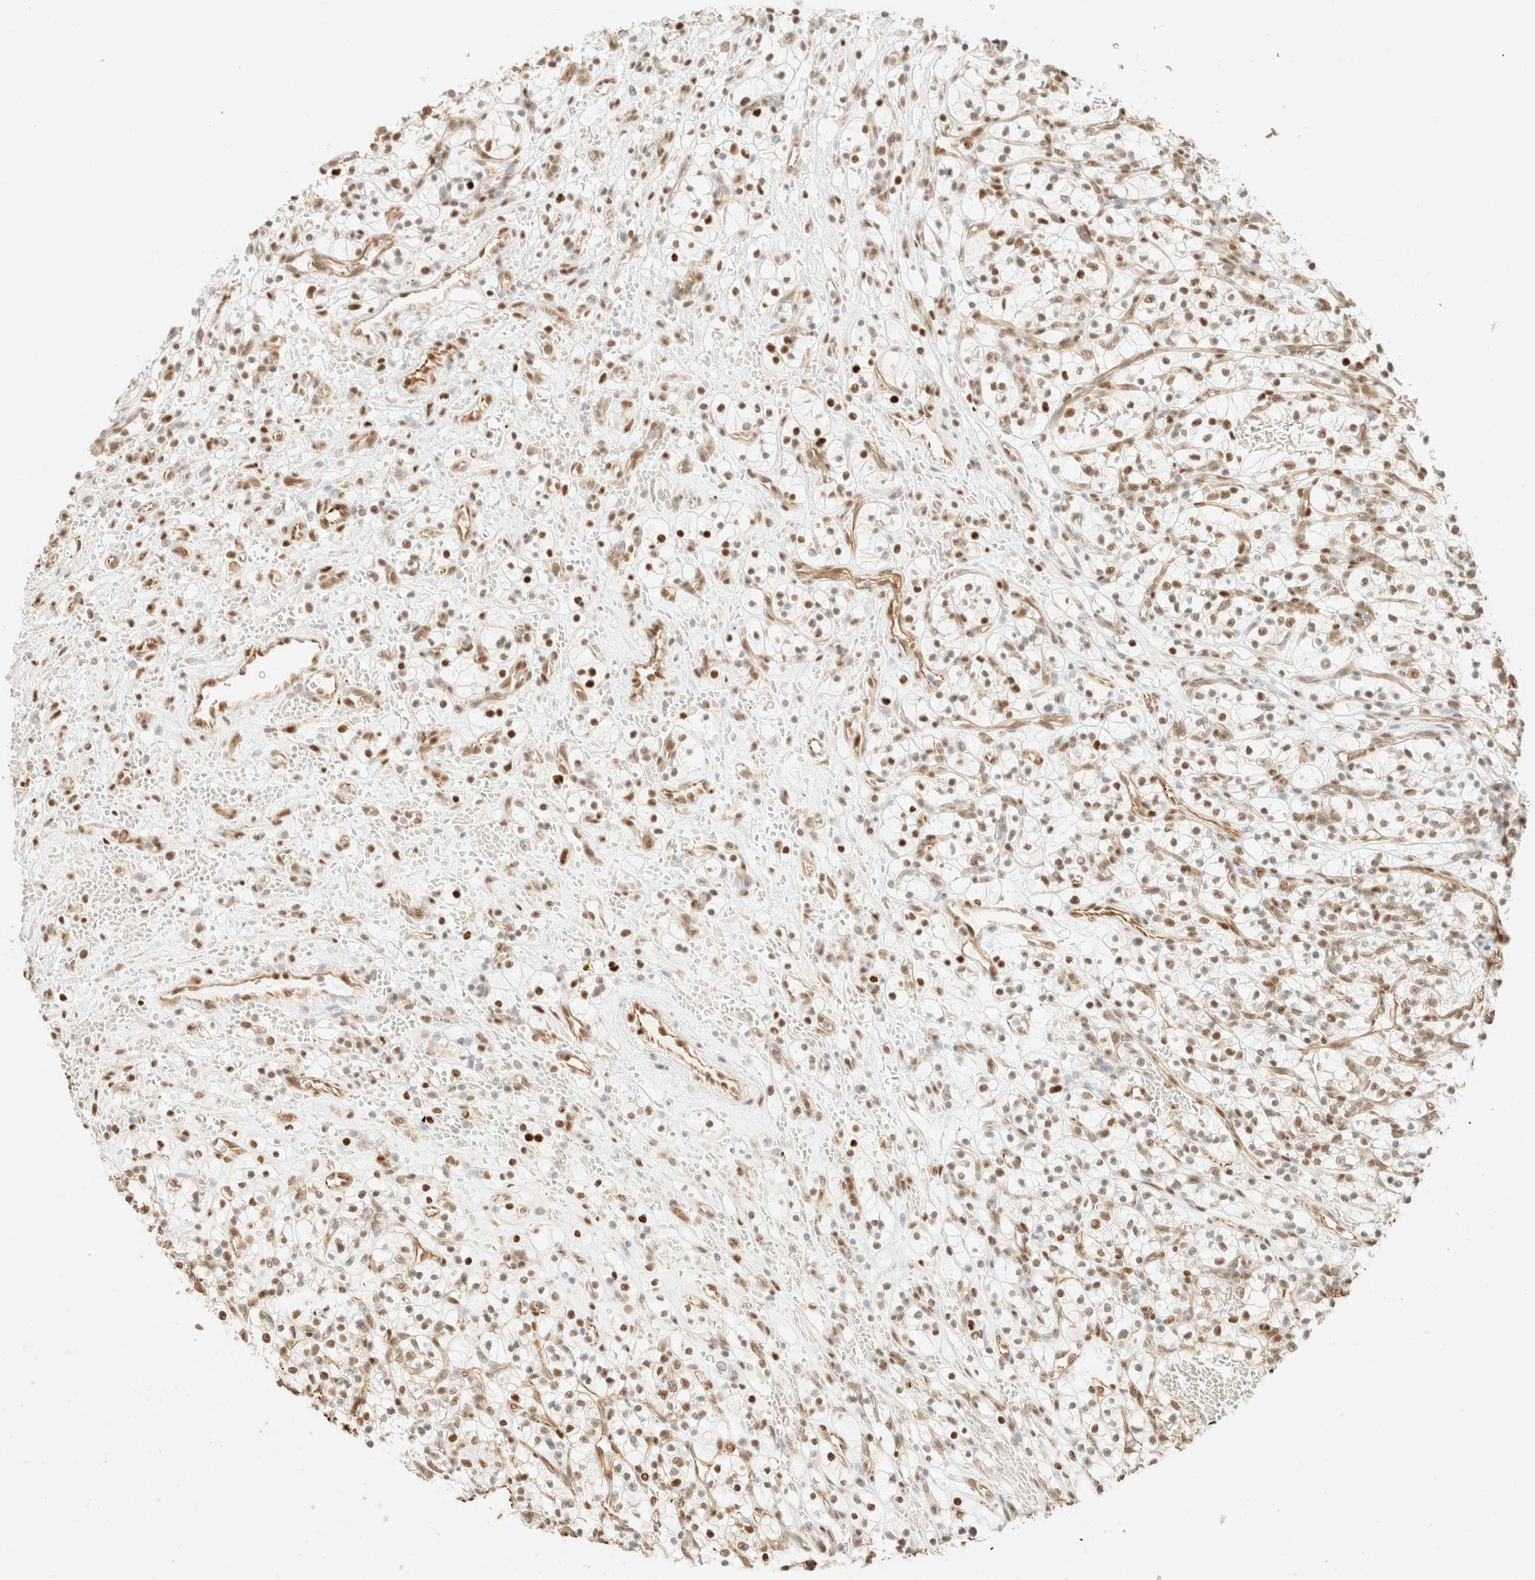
{"staining": {"intensity": "moderate", "quantity": ">75%", "location": "nuclear"}, "tissue": "renal cancer", "cell_type": "Tumor cells", "image_type": "cancer", "snomed": [{"axis": "morphology", "description": "Adenocarcinoma, NOS"}, {"axis": "topography", "description": "Kidney"}], "caption": "Protein expression analysis of renal cancer exhibits moderate nuclear staining in about >75% of tumor cells.", "gene": "ZSCAN18", "patient": {"sex": "female", "age": 57}}